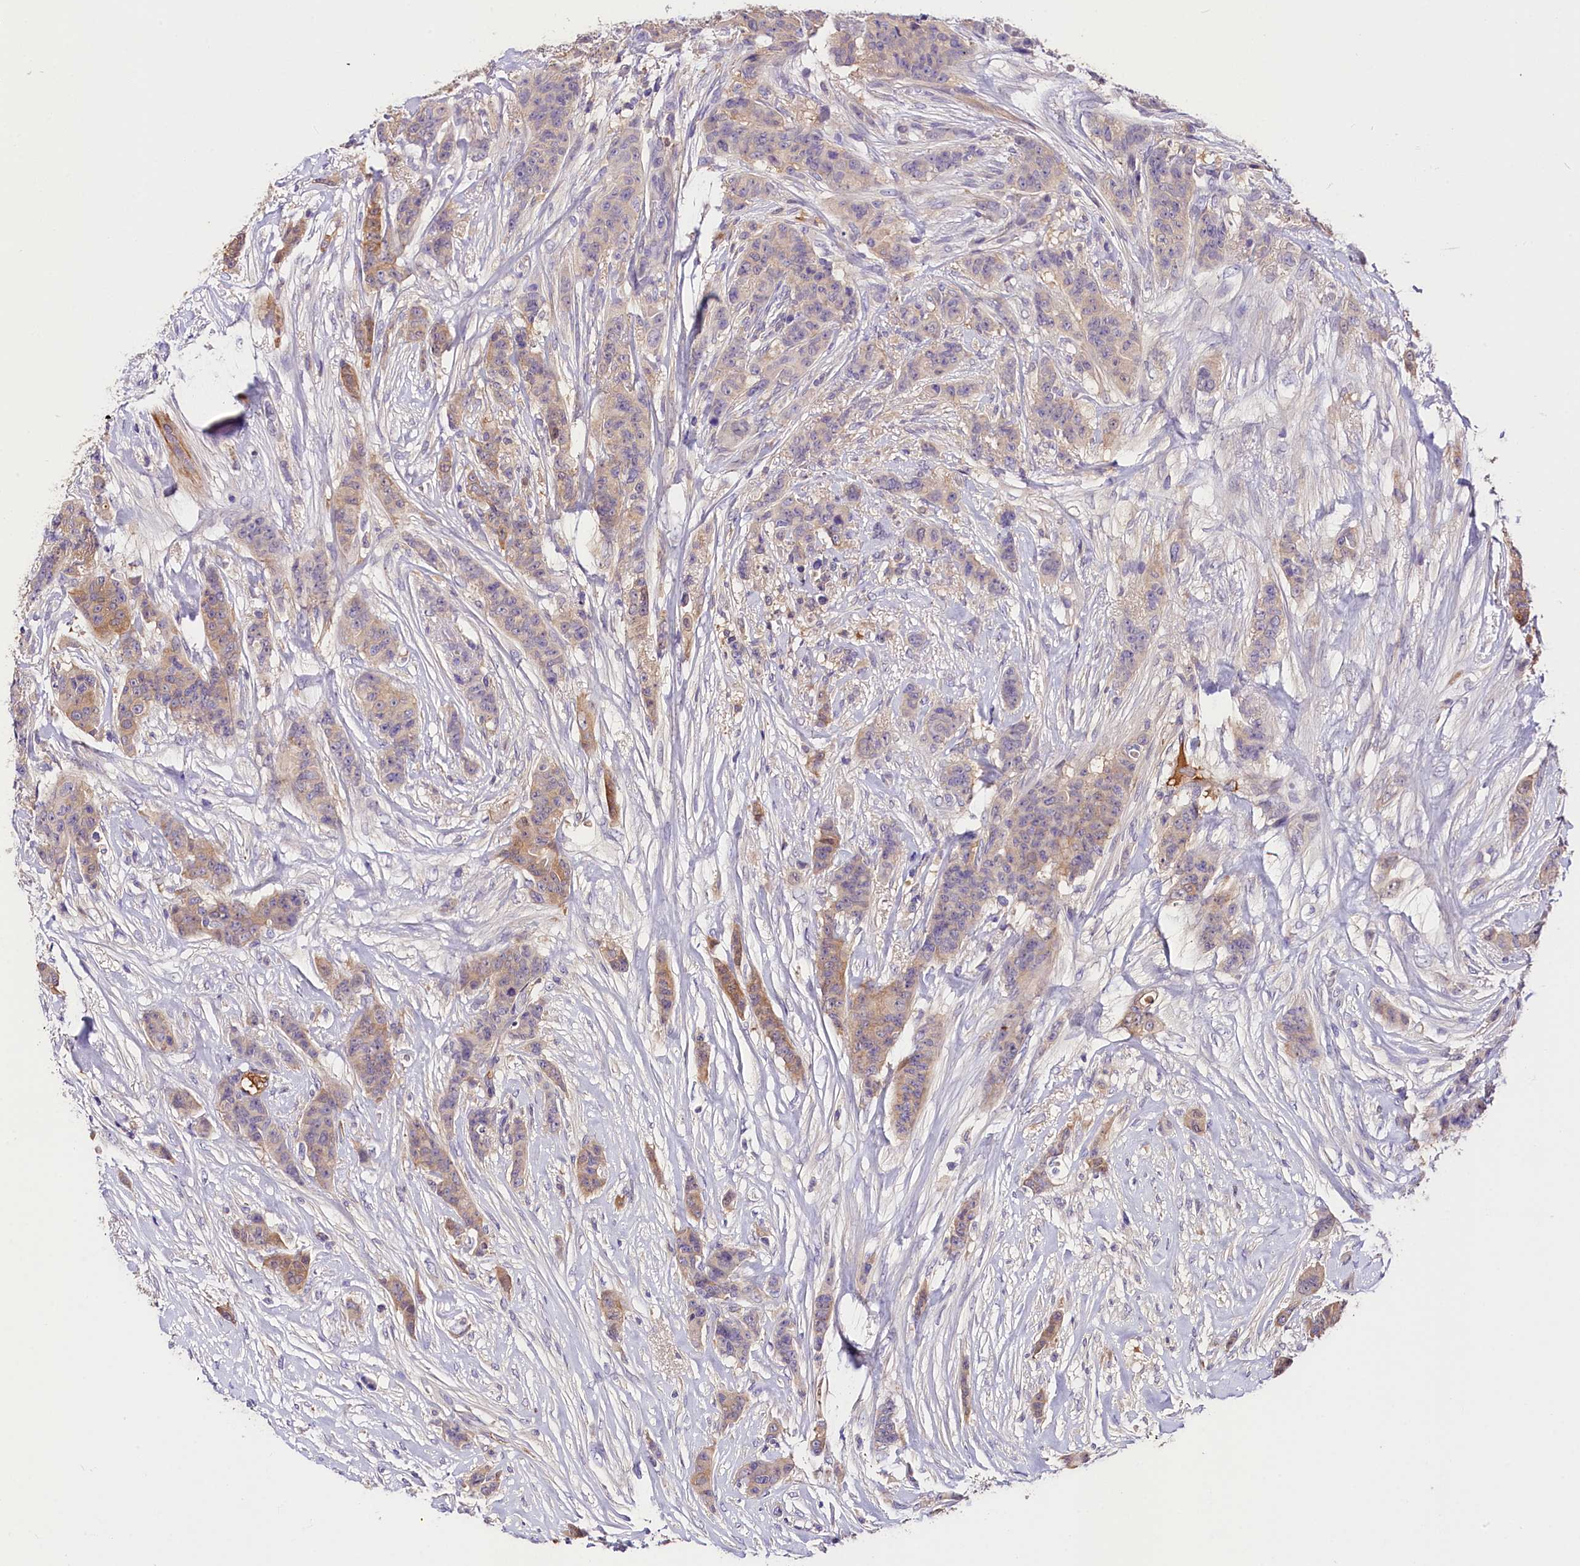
{"staining": {"intensity": "moderate", "quantity": "<25%", "location": "cytoplasmic/membranous"}, "tissue": "breast cancer", "cell_type": "Tumor cells", "image_type": "cancer", "snomed": [{"axis": "morphology", "description": "Duct carcinoma"}, {"axis": "topography", "description": "Breast"}], "caption": "Protein staining reveals moderate cytoplasmic/membranous positivity in about <25% of tumor cells in breast cancer. The staining was performed using DAB (3,3'-diaminobenzidine), with brown indicating positive protein expression. Nuclei are stained blue with hematoxylin.", "gene": "ARMC6", "patient": {"sex": "female", "age": 40}}